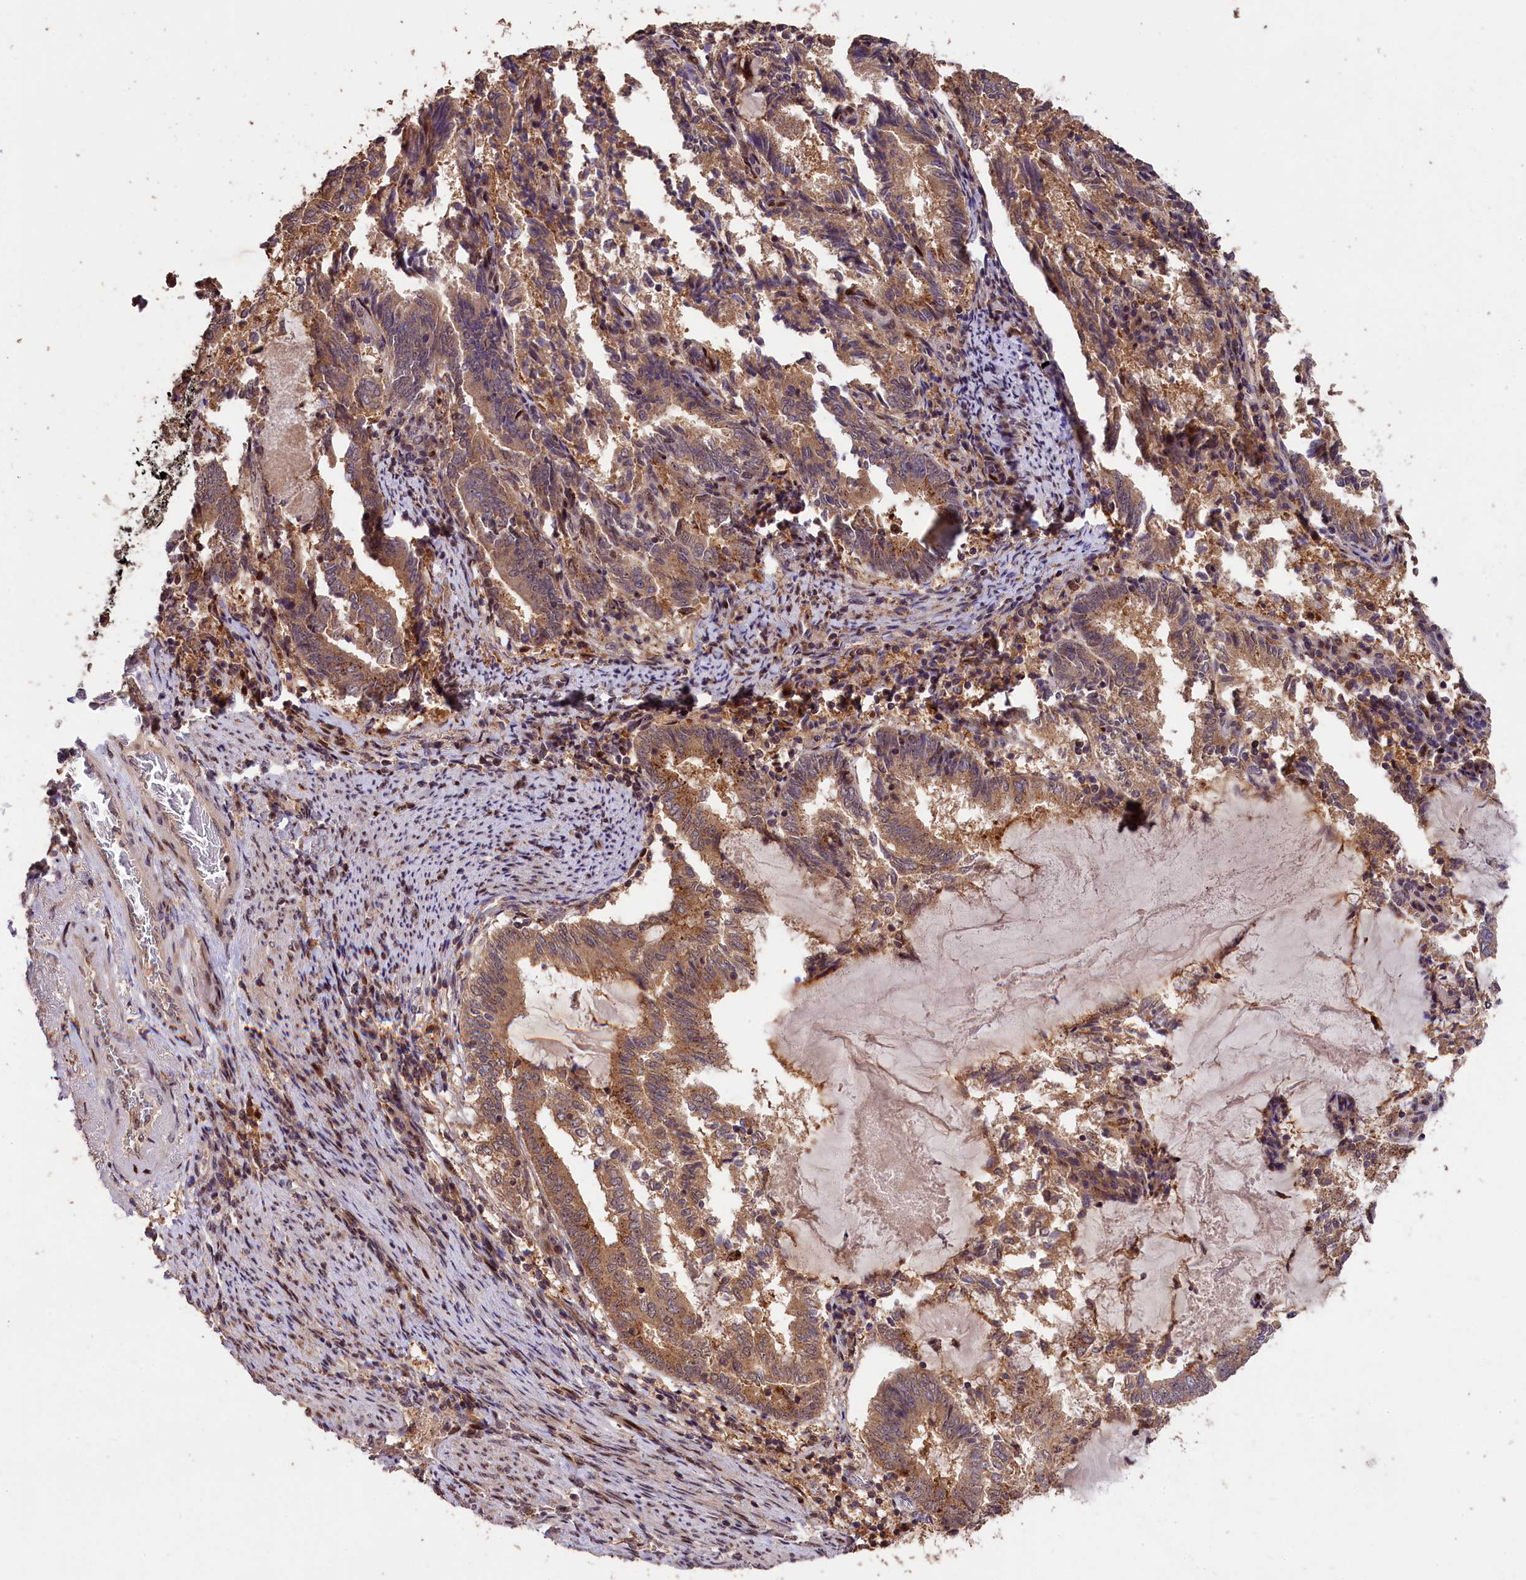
{"staining": {"intensity": "moderate", "quantity": ">75%", "location": "cytoplasmic/membranous"}, "tissue": "endometrial cancer", "cell_type": "Tumor cells", "image_type": "cancer", "snomed": [{"axis": "morphology", "description": "Adenocarcinoma, NOS"}, {"axis": "topography", "description": "Endometrium"}], "caption": "IHC photomicrograph of endometrial adenocarcinoma stained for a protein (brown), which reveals medium levels of moderate cytoplasmic/membranous staining in approximately >75% of tumor cells.", "gene": "PHAF1", "patient": {"sex": "female", "age": 80}}